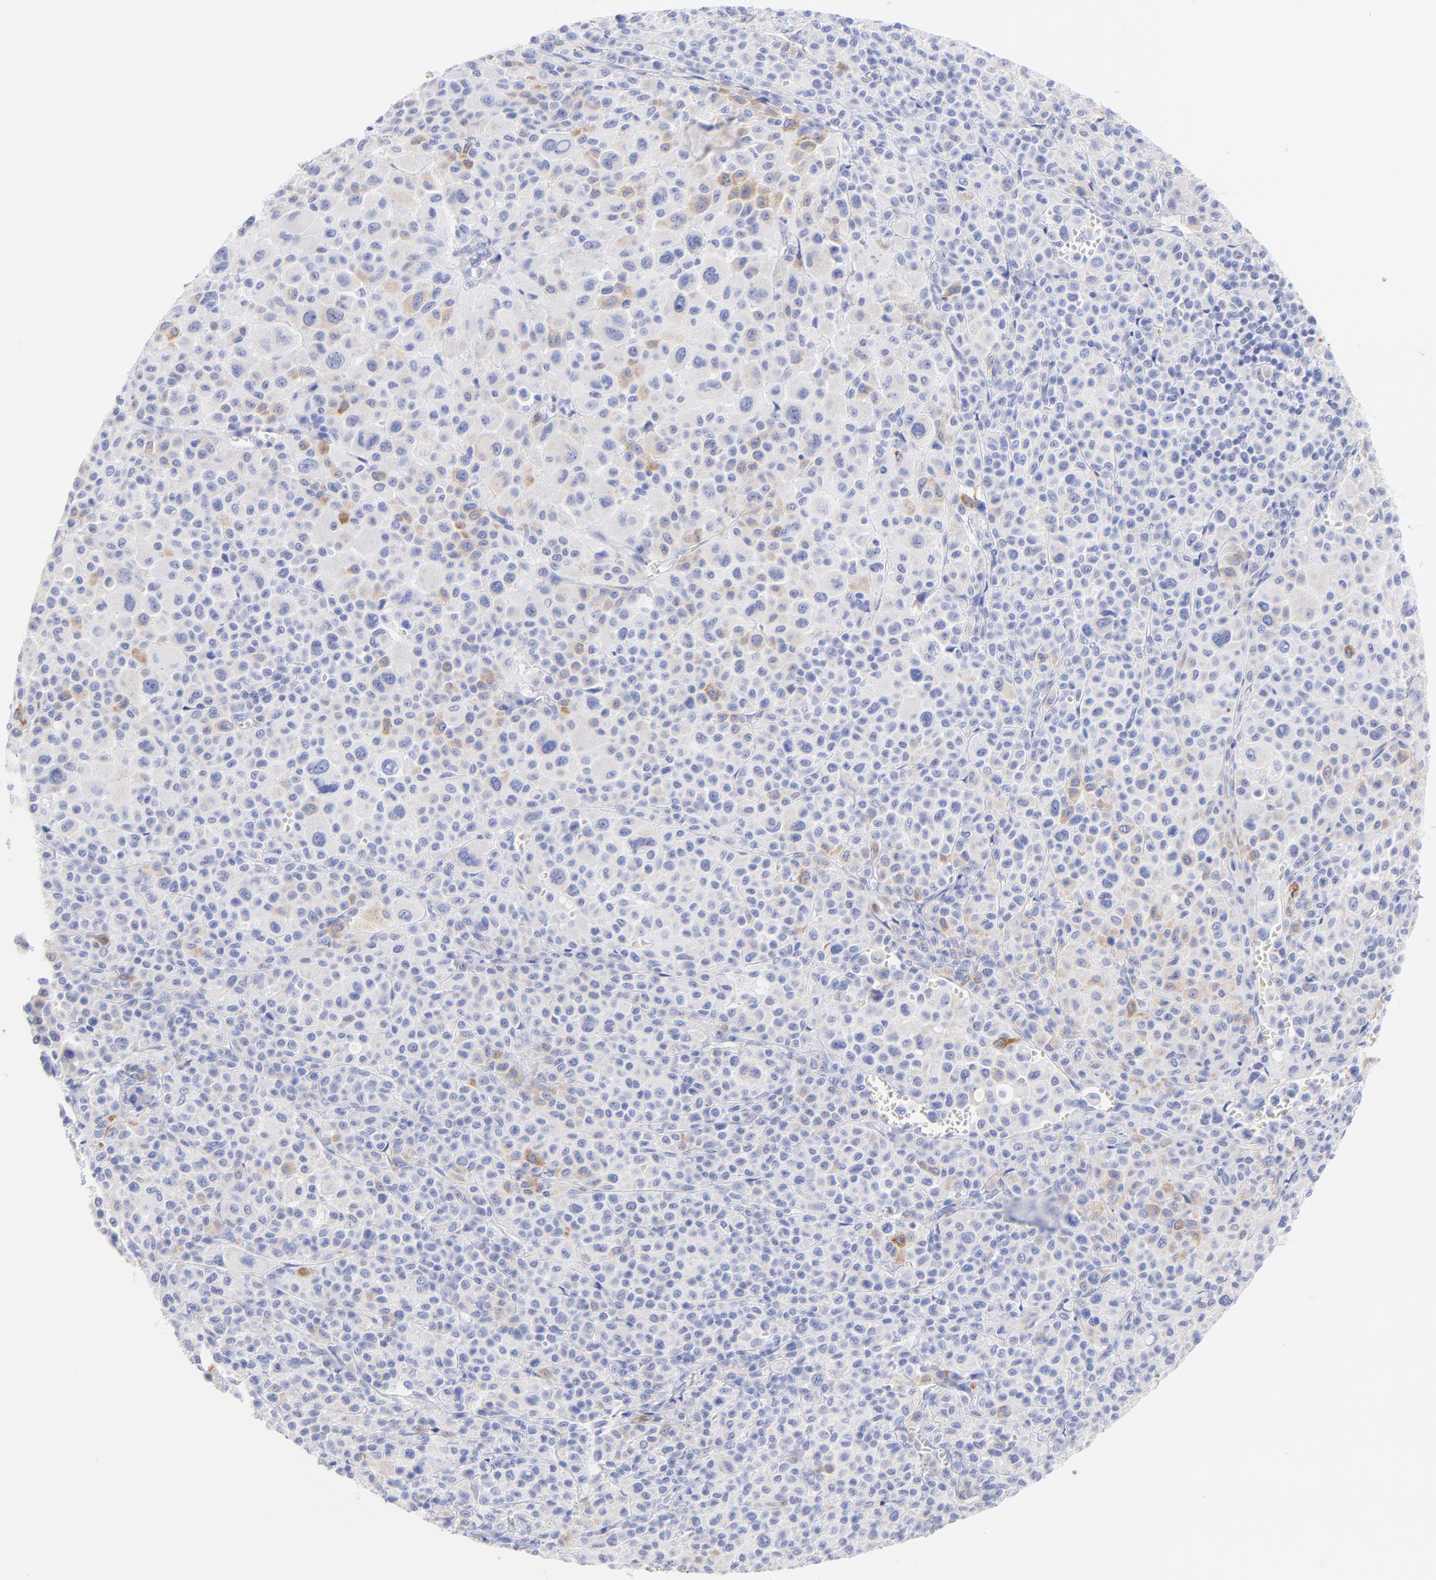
{"staining": {"intensity": "weak", "quantity": "<25%", "location": "cytoplasmic/membranous"}, "tissue": "melanoma", "cell_type": "Tumor cells", "image_type": "cancer", "snomed": [{"axis": "morphology", "description": "Malignant melanoma, Metastatic site"}, {"axis": "topography", "description": "Skin"}], "caption": "Photomicrograph shows no significant protein staining in tumor cells of melanoma.", "gene": "C1QTNF6", "patient": {"sex": "female", "age": 74}}